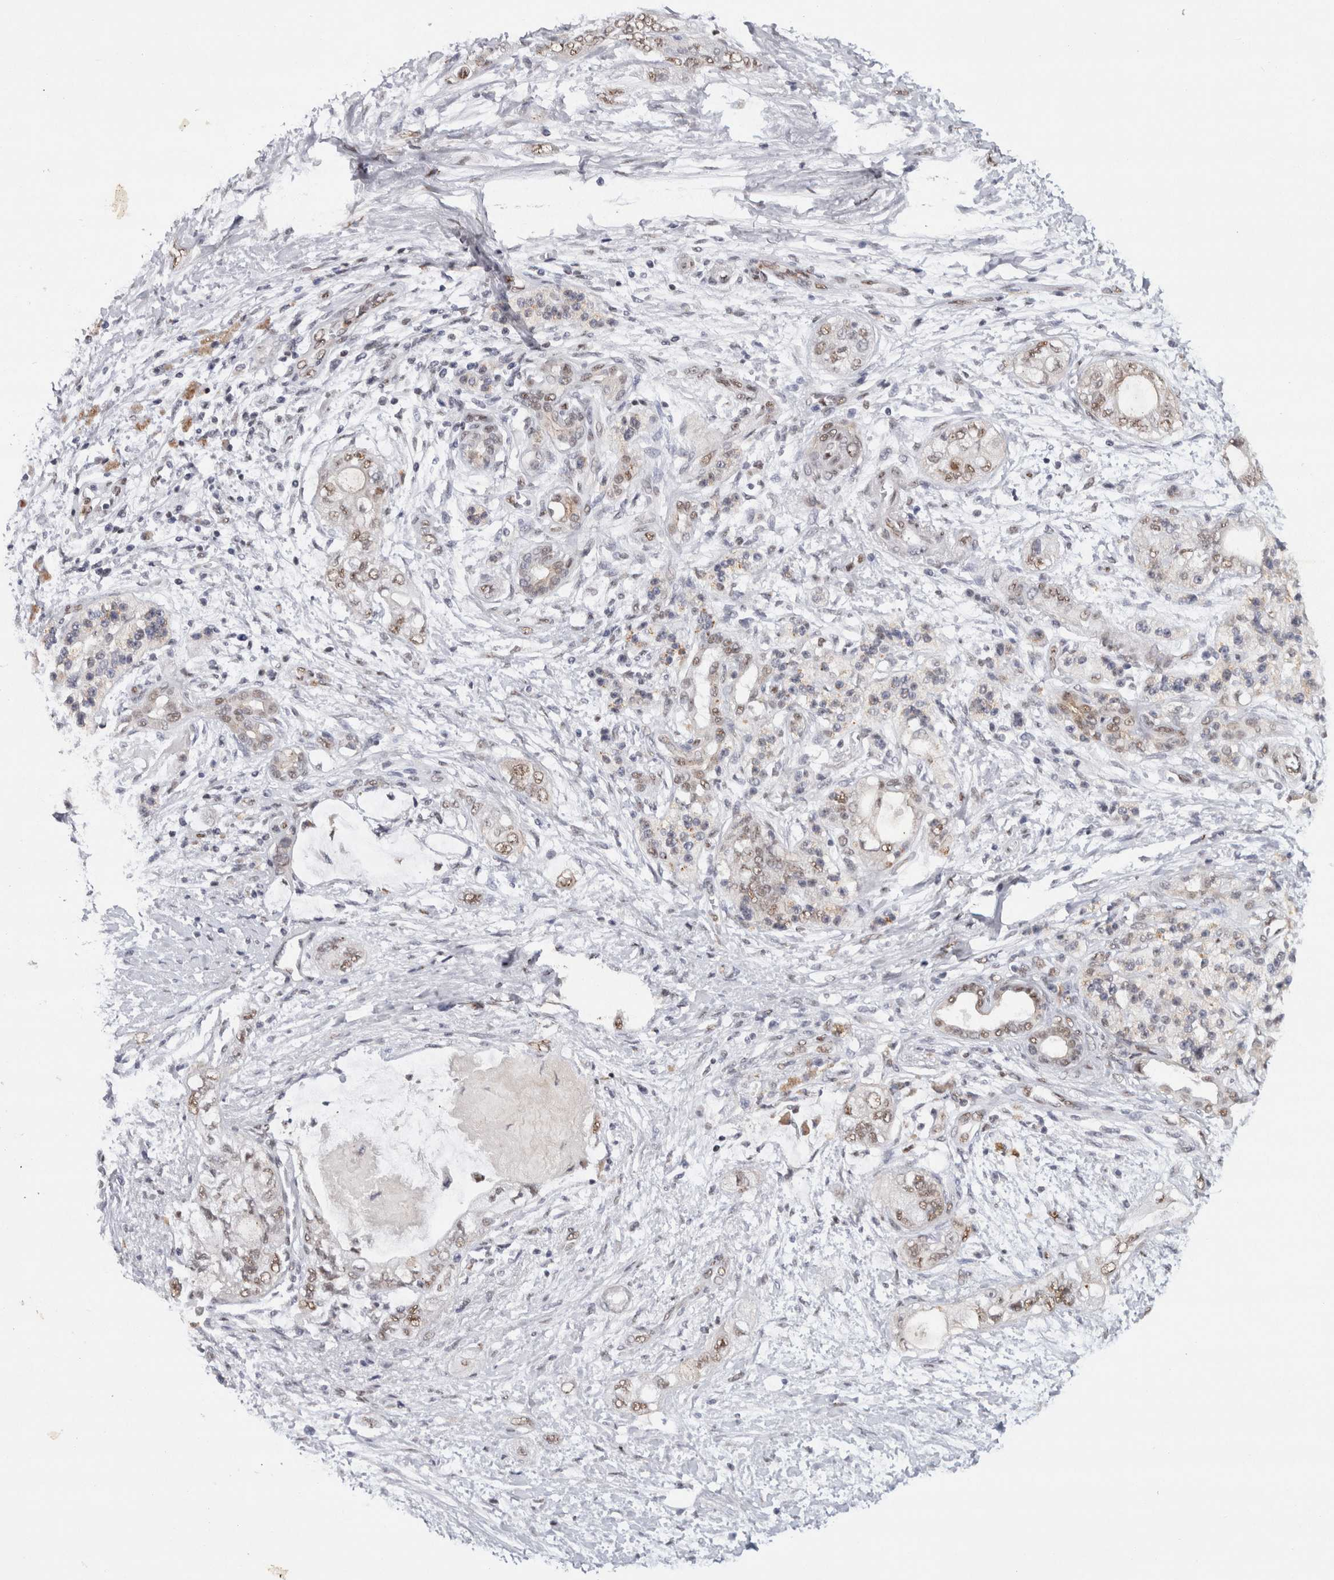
{"staining": {"intensity": "weak", "quantity": "25%-75%", "location": "nuclear"}, "tissue": "pancreatic cancer", "cell_type": "Tumor cells", "image_type": "cancer", "snomed": [{"axis": "morphology", "description": "Adenocarcinoma, NOS"}, {"axis": "topography", "description": "Pancreas"}], "caption": "Protein positivity by IHC demonstrates weak nuclear positivity in about 25%-75% of tumor cells in pancreatic cancer (adenocarcinoma).", "gene": "RPS6KA2", "patient": {"sex": "male", "age": 70}}